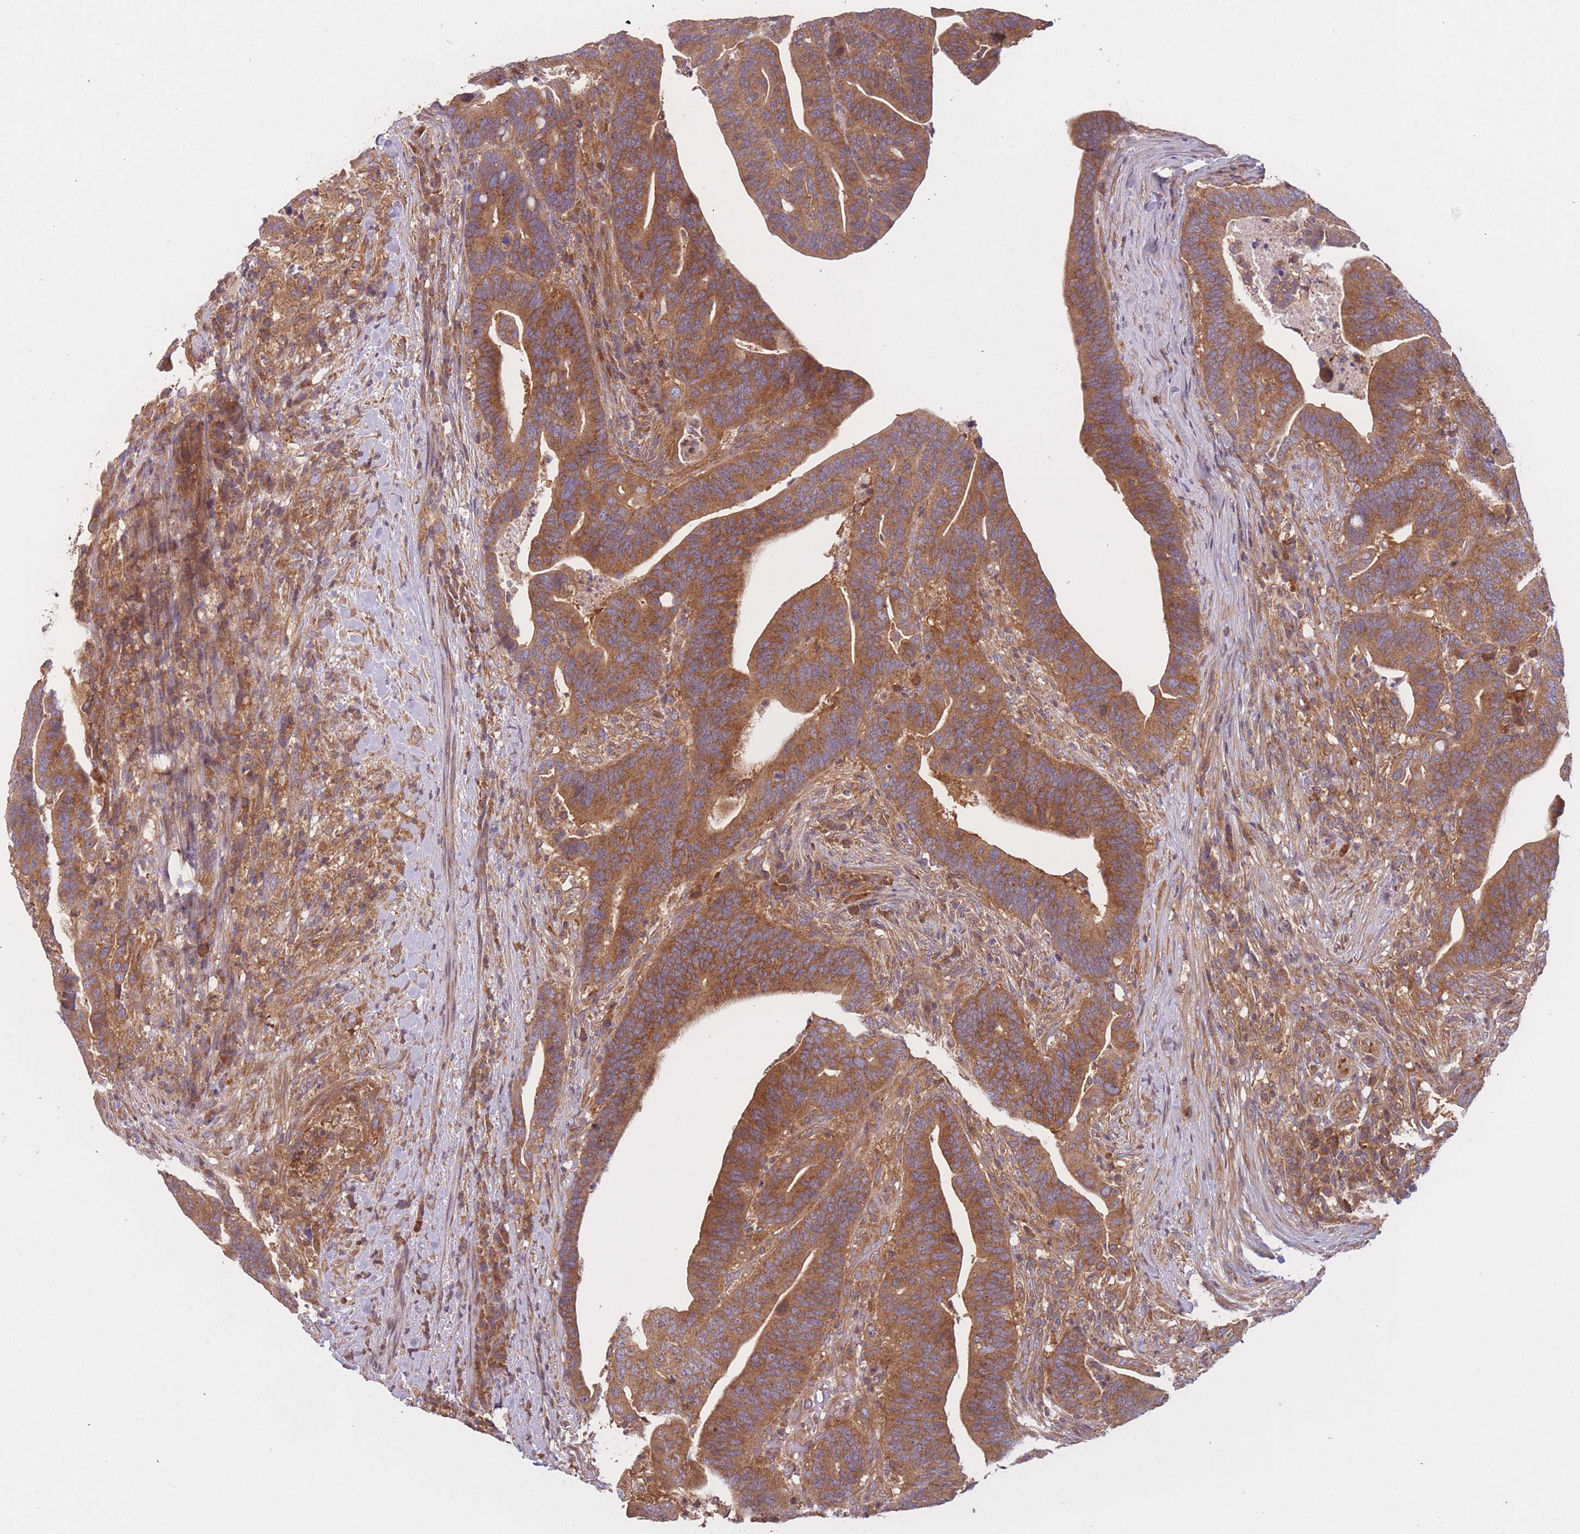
{"staining": {"intensity": "strong", "quantity": ">75%", "location": "cytoplasmic/membranous"}, "tissue": "colorectal cancer", "cell_type": "Tumor cells", "image_type": "cancer", "snomed": [{"axis": "morphology", "description": "Adenocarcinoma, NOS"}, {"axis": "topography", "description": "Colon"}], "caption": "IHC (DAB (3,3'-diaminobenzidine)) staining of colorectal adenocarcinoma reveals strong cytoplasmic/membranous protein staining in about >75% of tumor cells.", "gene": "WASHC2A", "patient": {"sex": "female", "age": 66}}